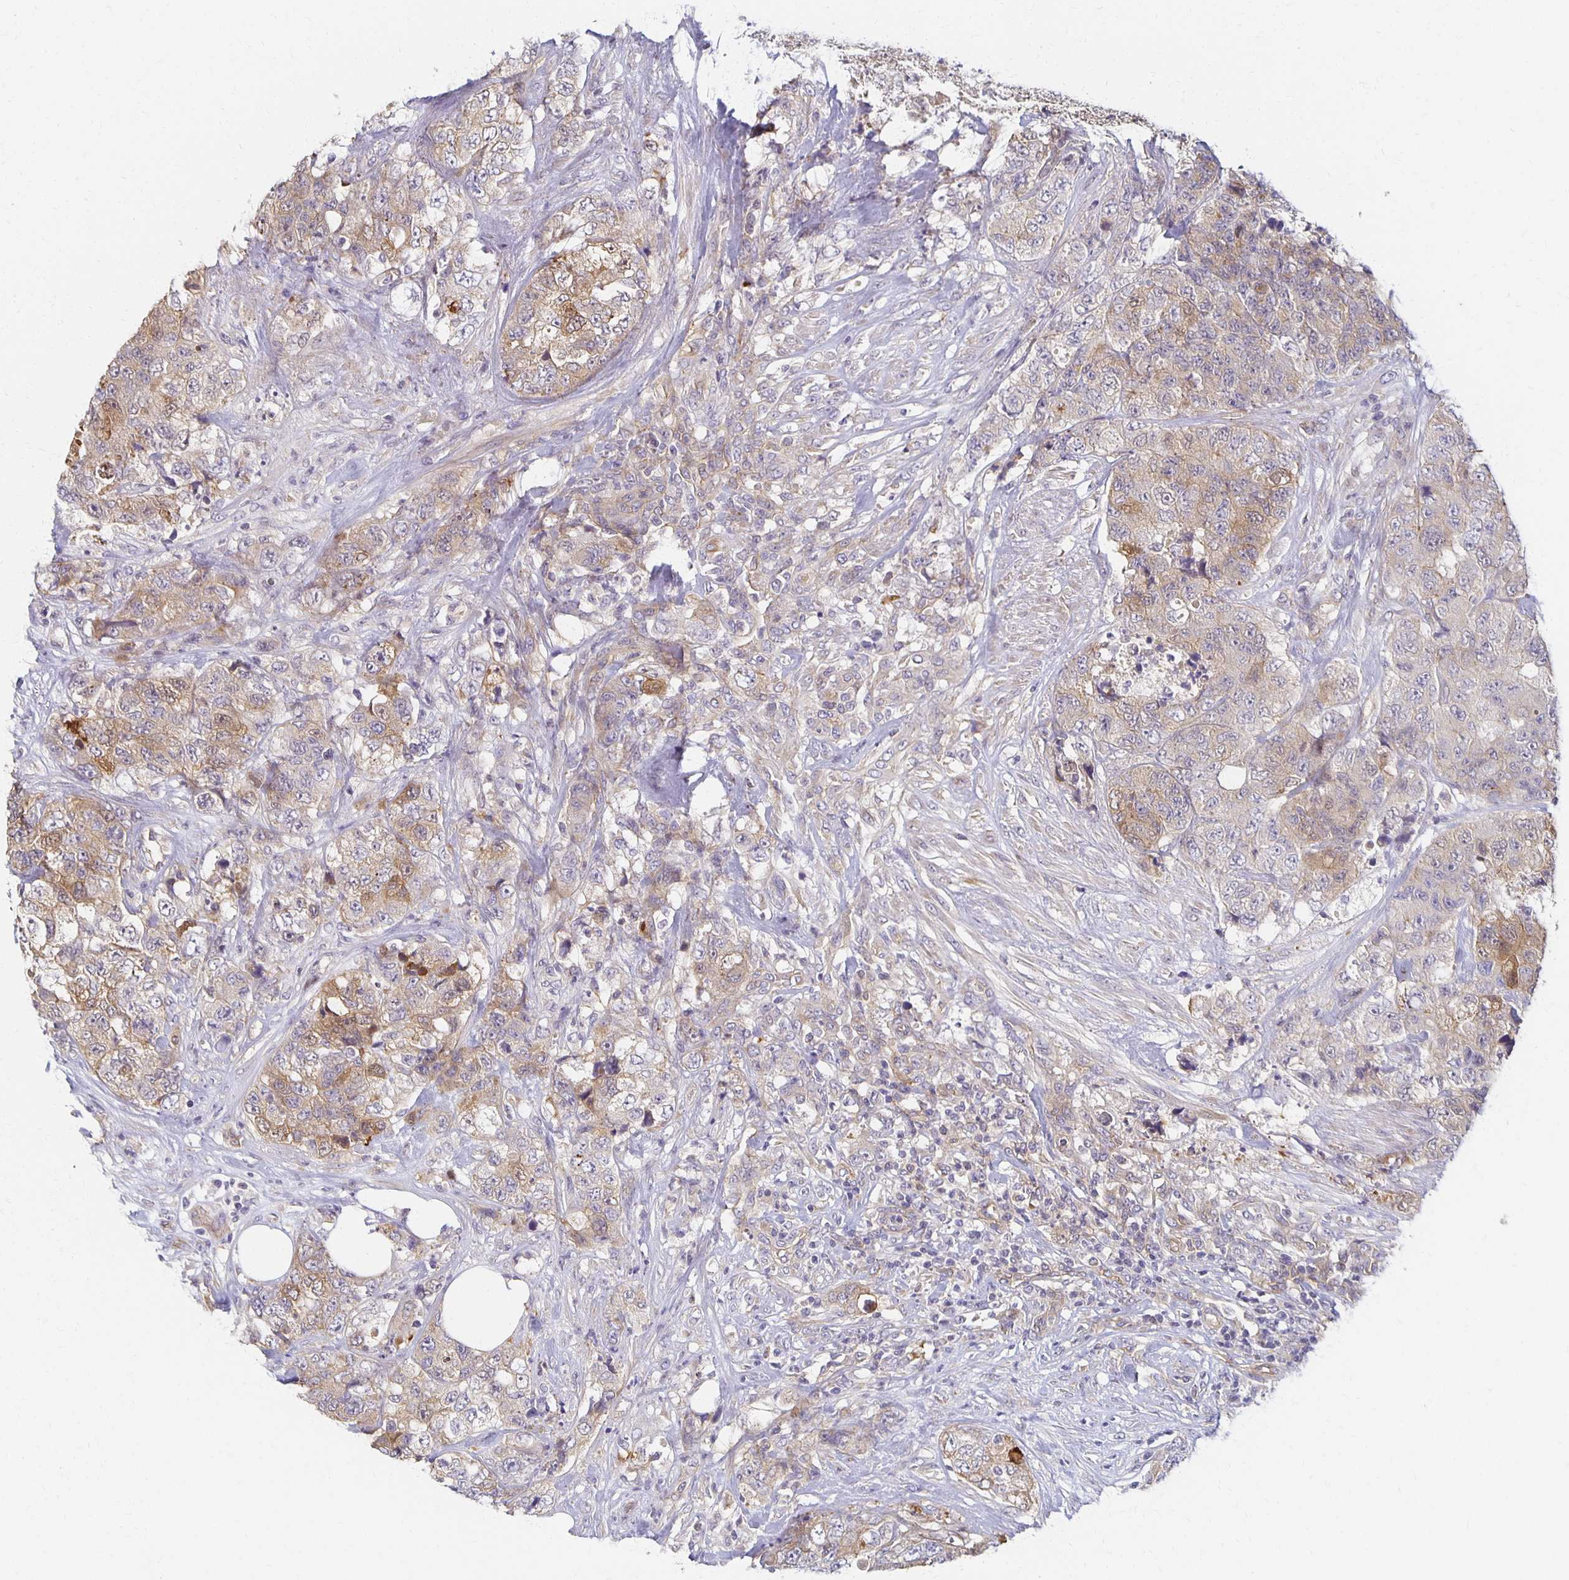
{"staining": {"intensity": "moderate", "quantity": "25%-75%", "location": "cytoplasmic/membranous"}, "tissue": "urothelial cancer", "cell_type": "Tumor cells", "image_type": "cancer", "snomed": [{"axis": "morphology", "description": "Urothelial carcinoma, High grade"}, {"axis": "topography", "description": "Urinary bladder"}], "caption": "Immunohistochemistry staining of urothelial cancer, which demonstrates medium levels of moderate cytoplasmic/membranous positivity in approximately 25%-75% of tumor cells indicating moderate cytoplasmic/membranous protein expression. The staining was performed using DAB (3,3'-diaminobenzidine) (brown) for protein detection and nuclei were counterstained in hematoxylin (blue).", "gene": "SORL1", "patient": {"sex": "female", "age": 78}}